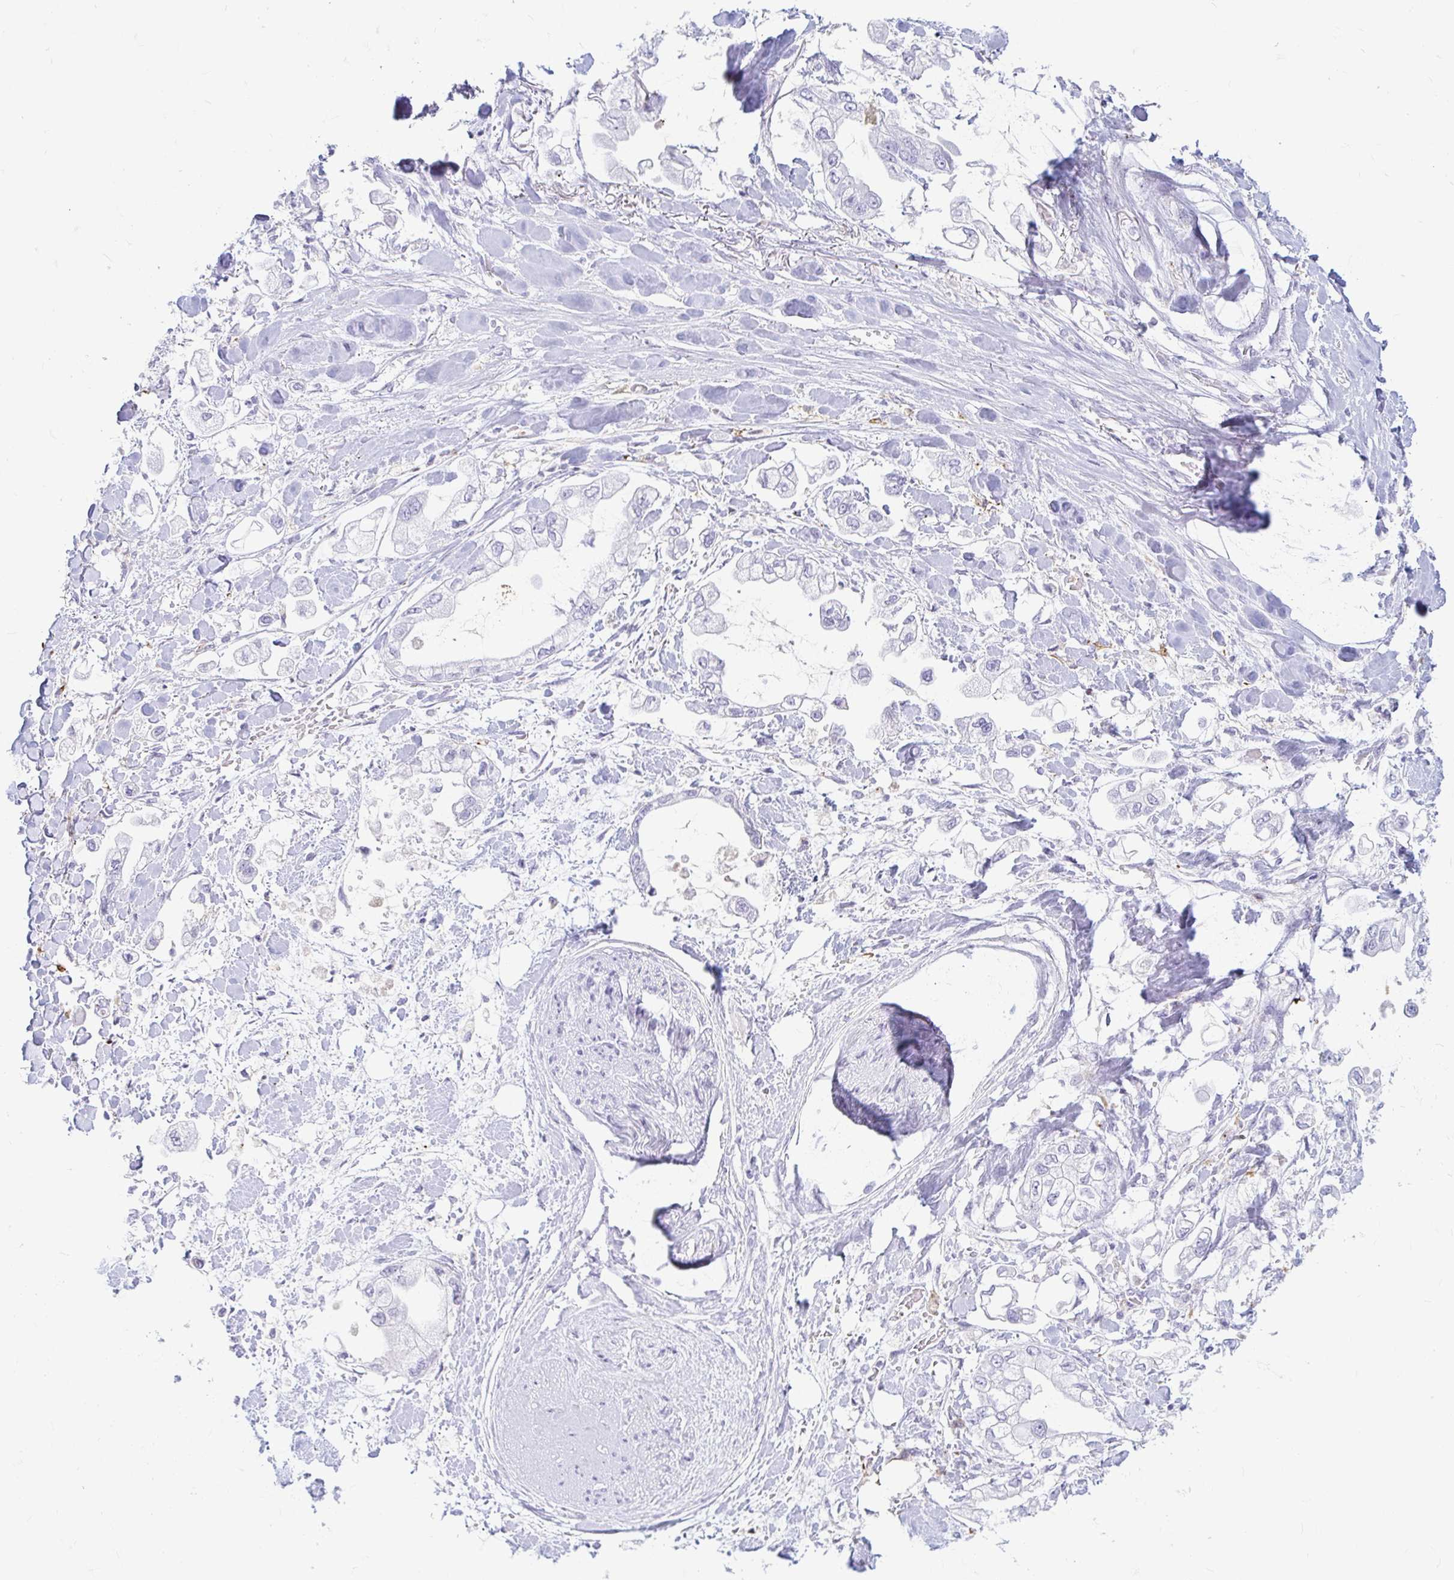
{"staining": {"intensity": "negative", "quantity": "none", "location": "none"}, "tissue": "stomach cancer", "cell_type": "Tumor cells", "image_type": "cancer", "snomed": [{"axis": "morphology", "description": "Adenocarcinoma, NOS"}, {"axis": "topography", "description": "Stomach"}], "caption": "Immunohistochemical staining of stomach cancer (adenocarcinoma) reveals no significant positivity in tumor cells.", "gene": "ERICH6", "patient": {"sex": "male", "age": 62}}